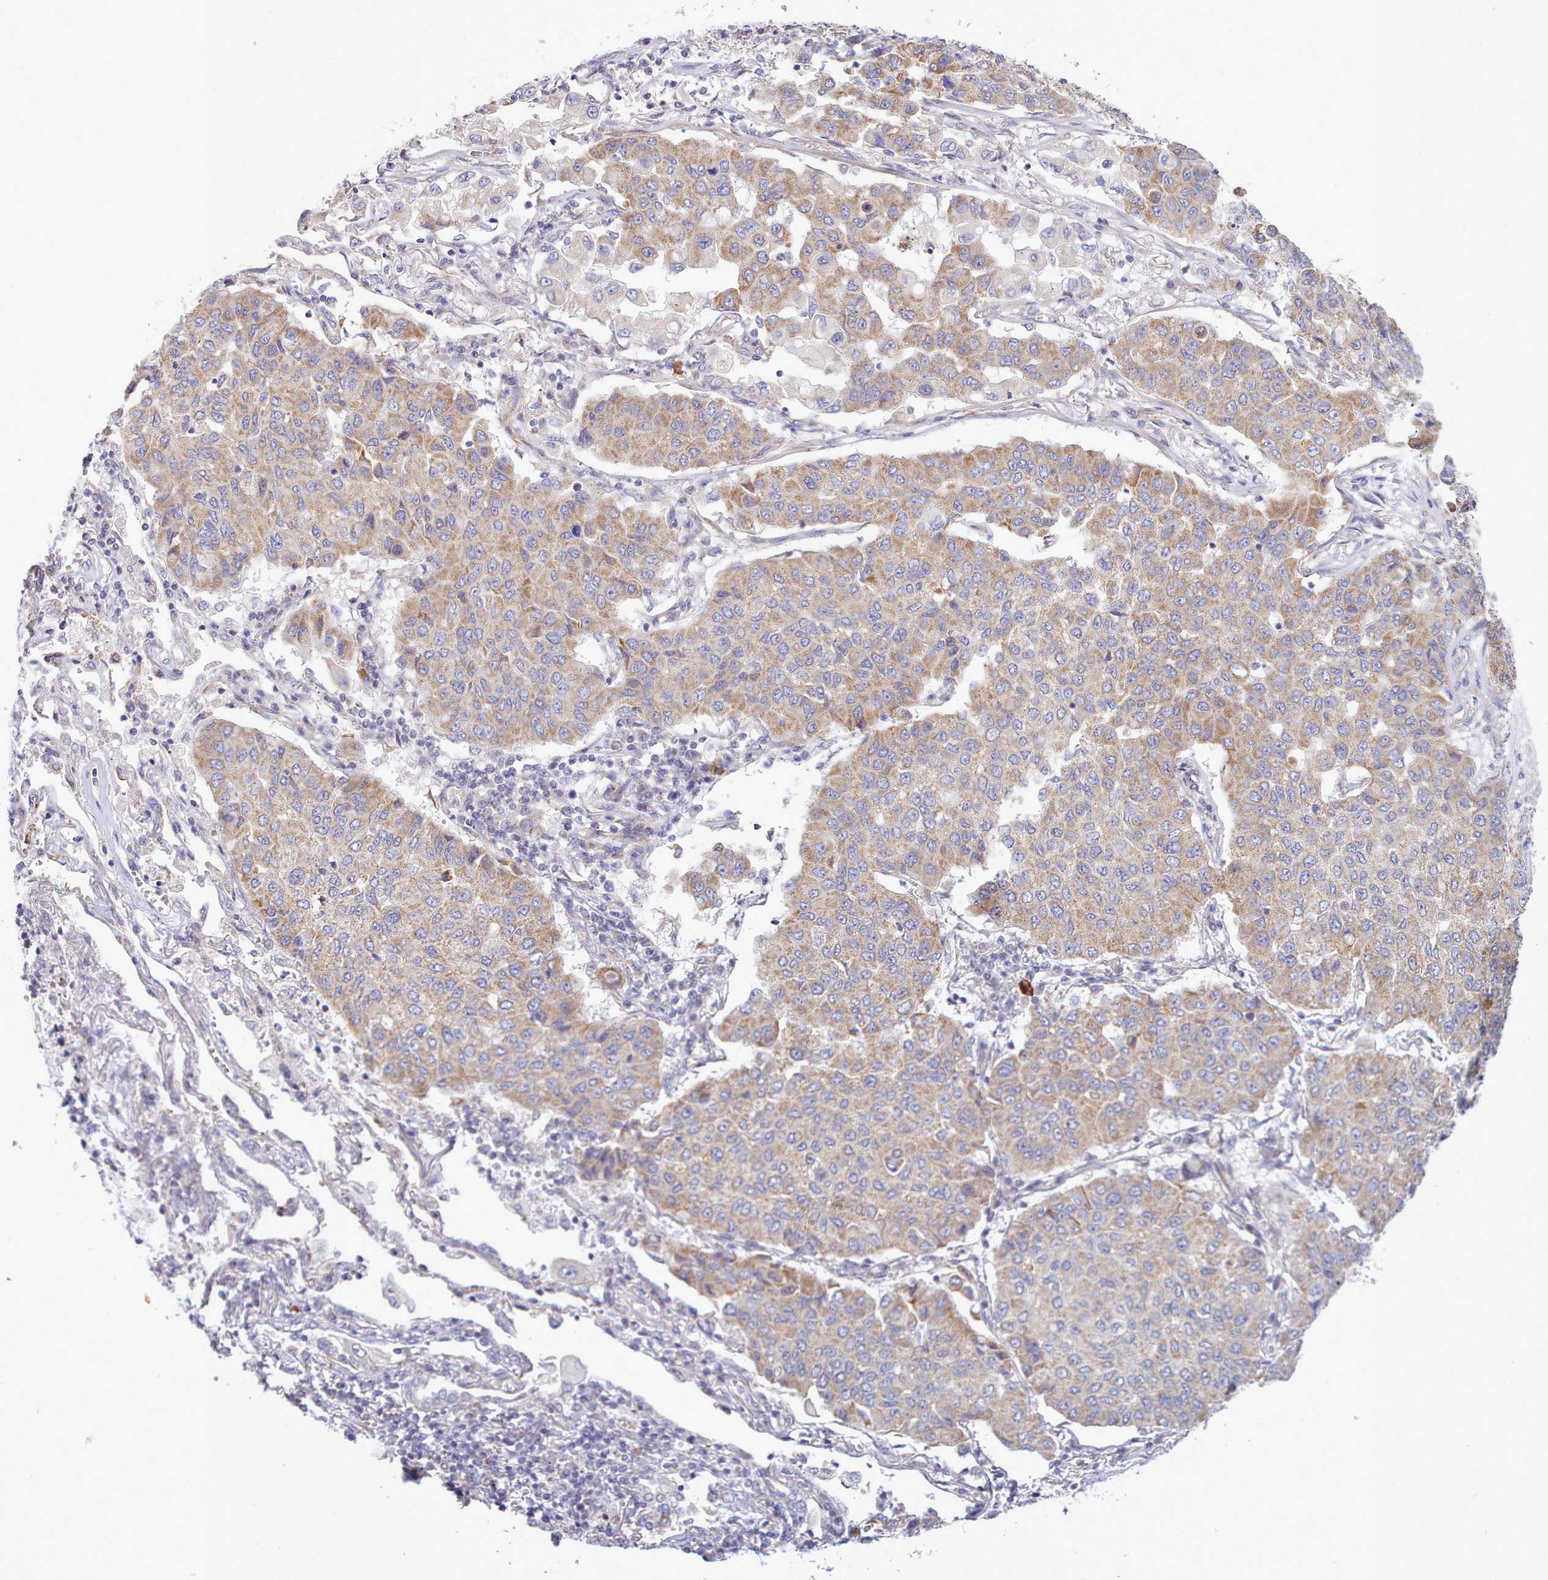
{"staining": {"intensity": "moderate", "quantity": ">75%", "location": "cytoplasmic/membranous"}, "tissue": "lung cancer", "cell_type": "Tumor cells", "image_type": "cancer", "snomed": [{"axis": "morphology", "description": "Squamous cell carcinoma, NOS"}, {"axis": "topography", "description": "Lung"}], "caption": "Immunohistochemical staining of lung squamous cell carcinoma shows moderate cytoplasmic/membranous protein positivity in approximately >75% of tumor cells.", "gene": "MRPL21", "patient": {"sex": "male", "age": 74}}